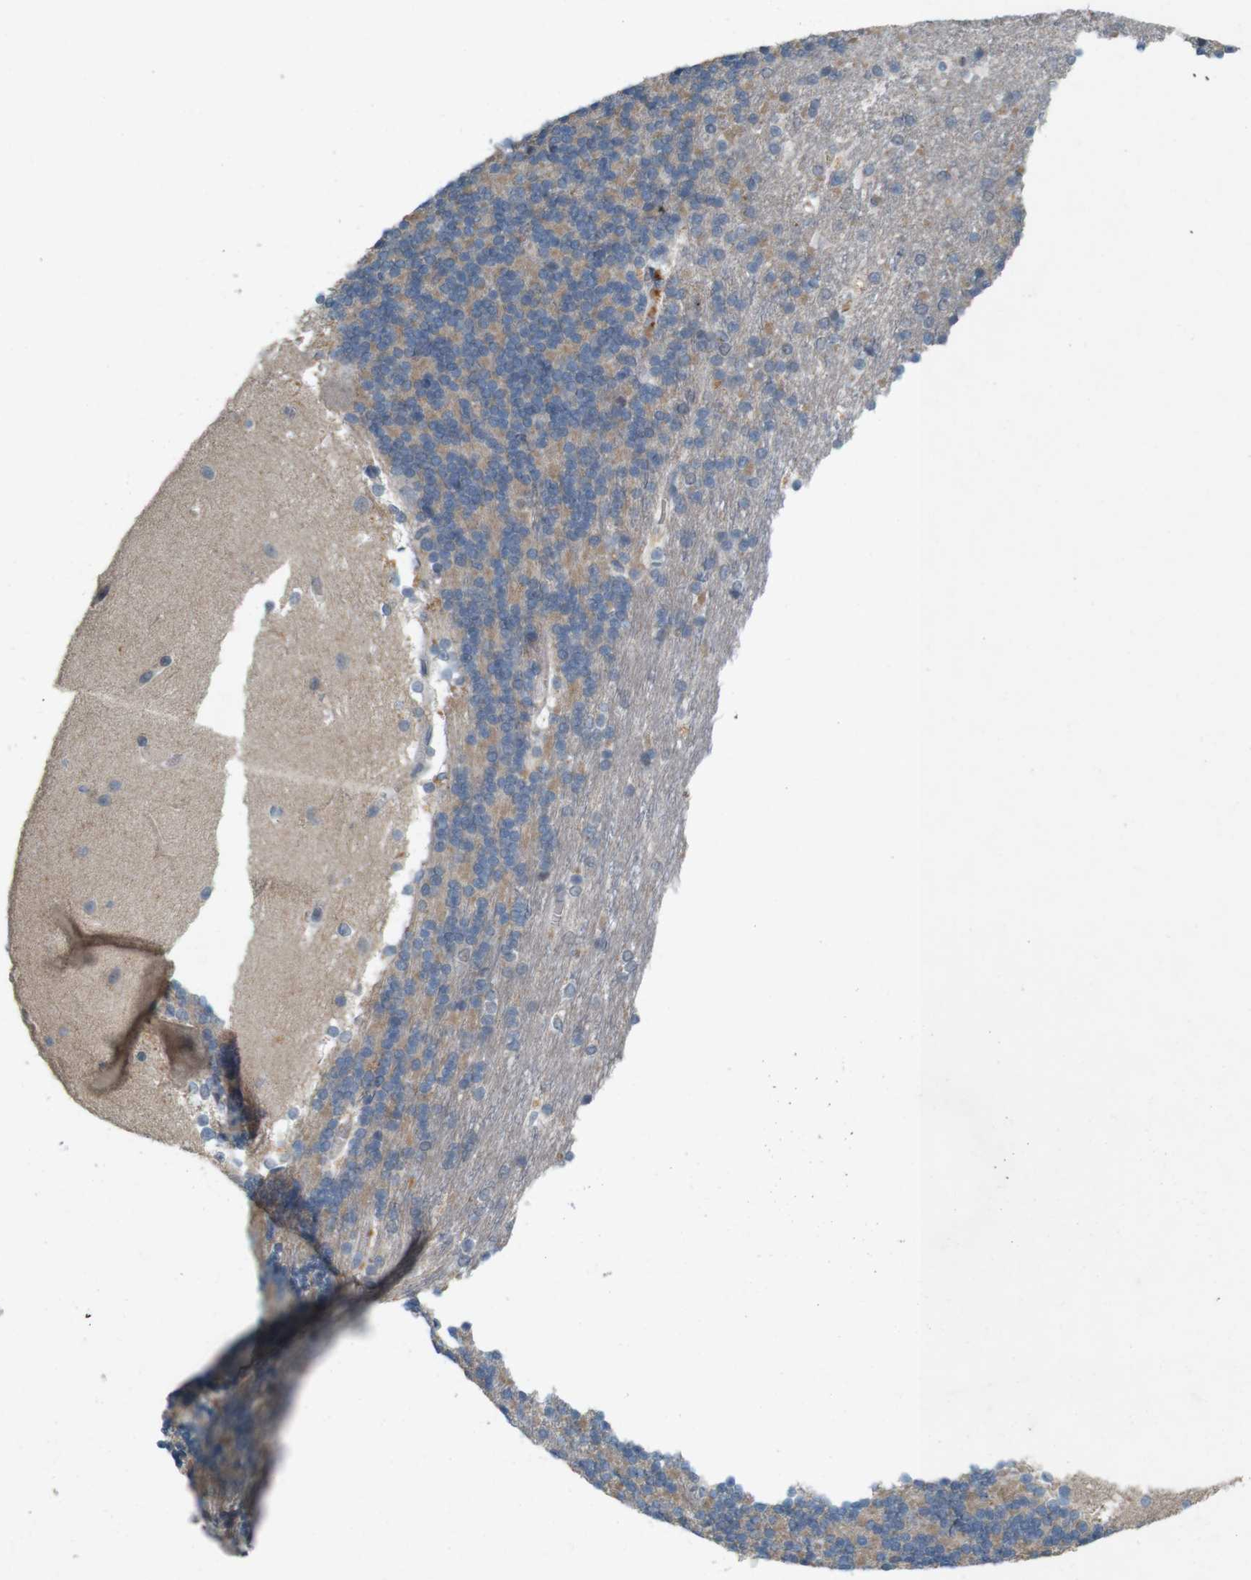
{"staining": {"intensity": "weak", "quantity": "<25%", "location": "cytoplasmic/membranous"}, "tissue": "cerebellum", "cell_type": "Cells in granular layer", "image_type": "normal", "snomed": [{"axis": "morphology", "description": "Normal tissue, NOS"}, {"axis": "topography", "description": "Cerebellum"}], "caption": "The histopathology image displays no staining of cells in granular layer in benign cerebellum.", "gene": "PVR", "patient": {"sex": "female", "age": 19}}